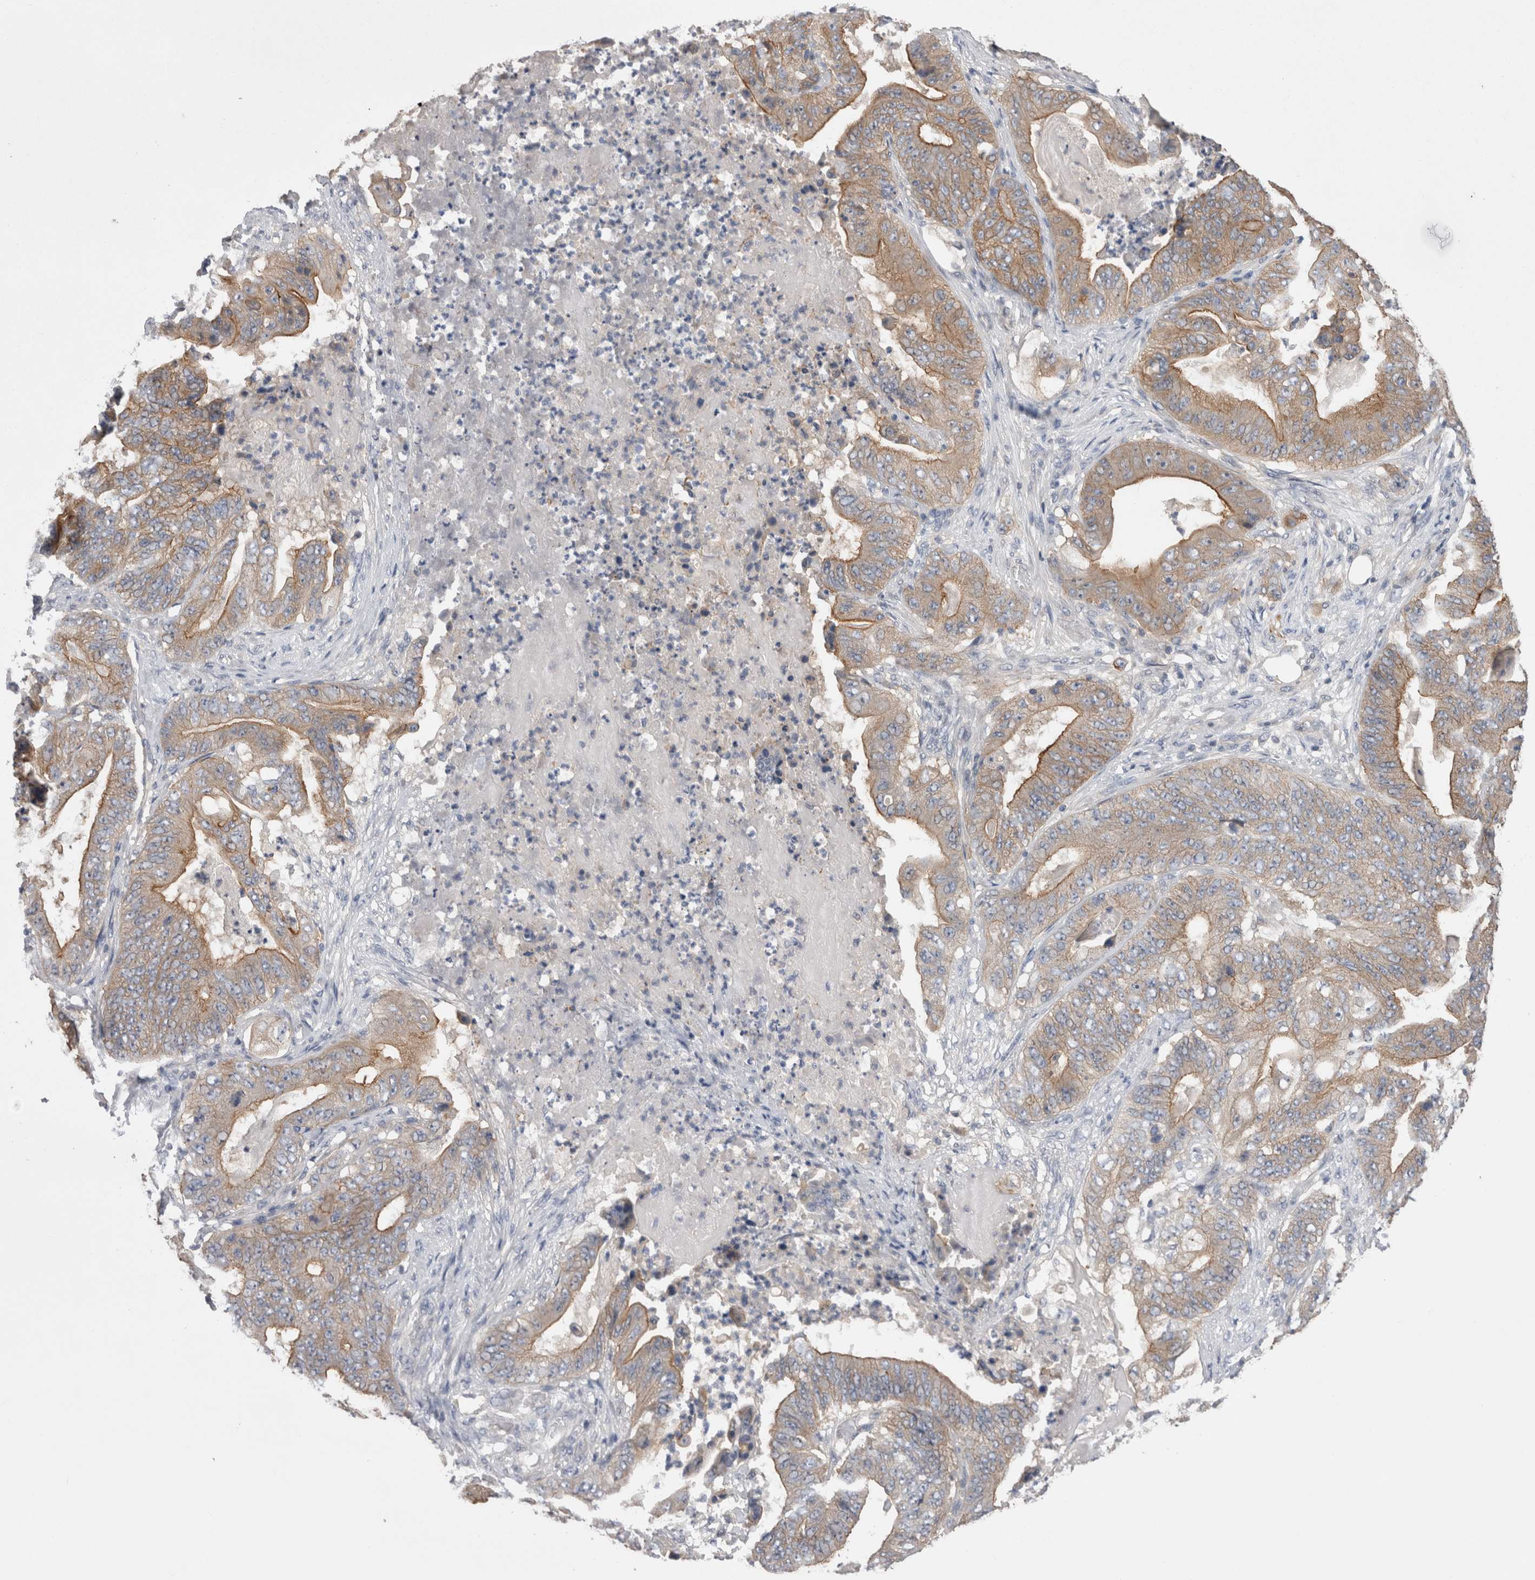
{"staining": {"intensity": "moderate", "quantity": ">75%", "location": "cytoplasmic/membranous"}, "tissue": "stomach cancer", "cell_type": "Tumor cells", "image_type": "cancer", "snomed": [{"axis": "morphology", "description": "Adenocarcinoma, NOS"}, {"axis": "topography", "description": "Stomach"}], "caption": "Moderate cytoplasmic/membranous positivity for a protein is appreciated in about >75% of tumor cells of stomach cancer (adenocarcinoma) using immunohistochemistry.", "gene": "OTOR", "patient": {"sex": "female", "age": 73}}